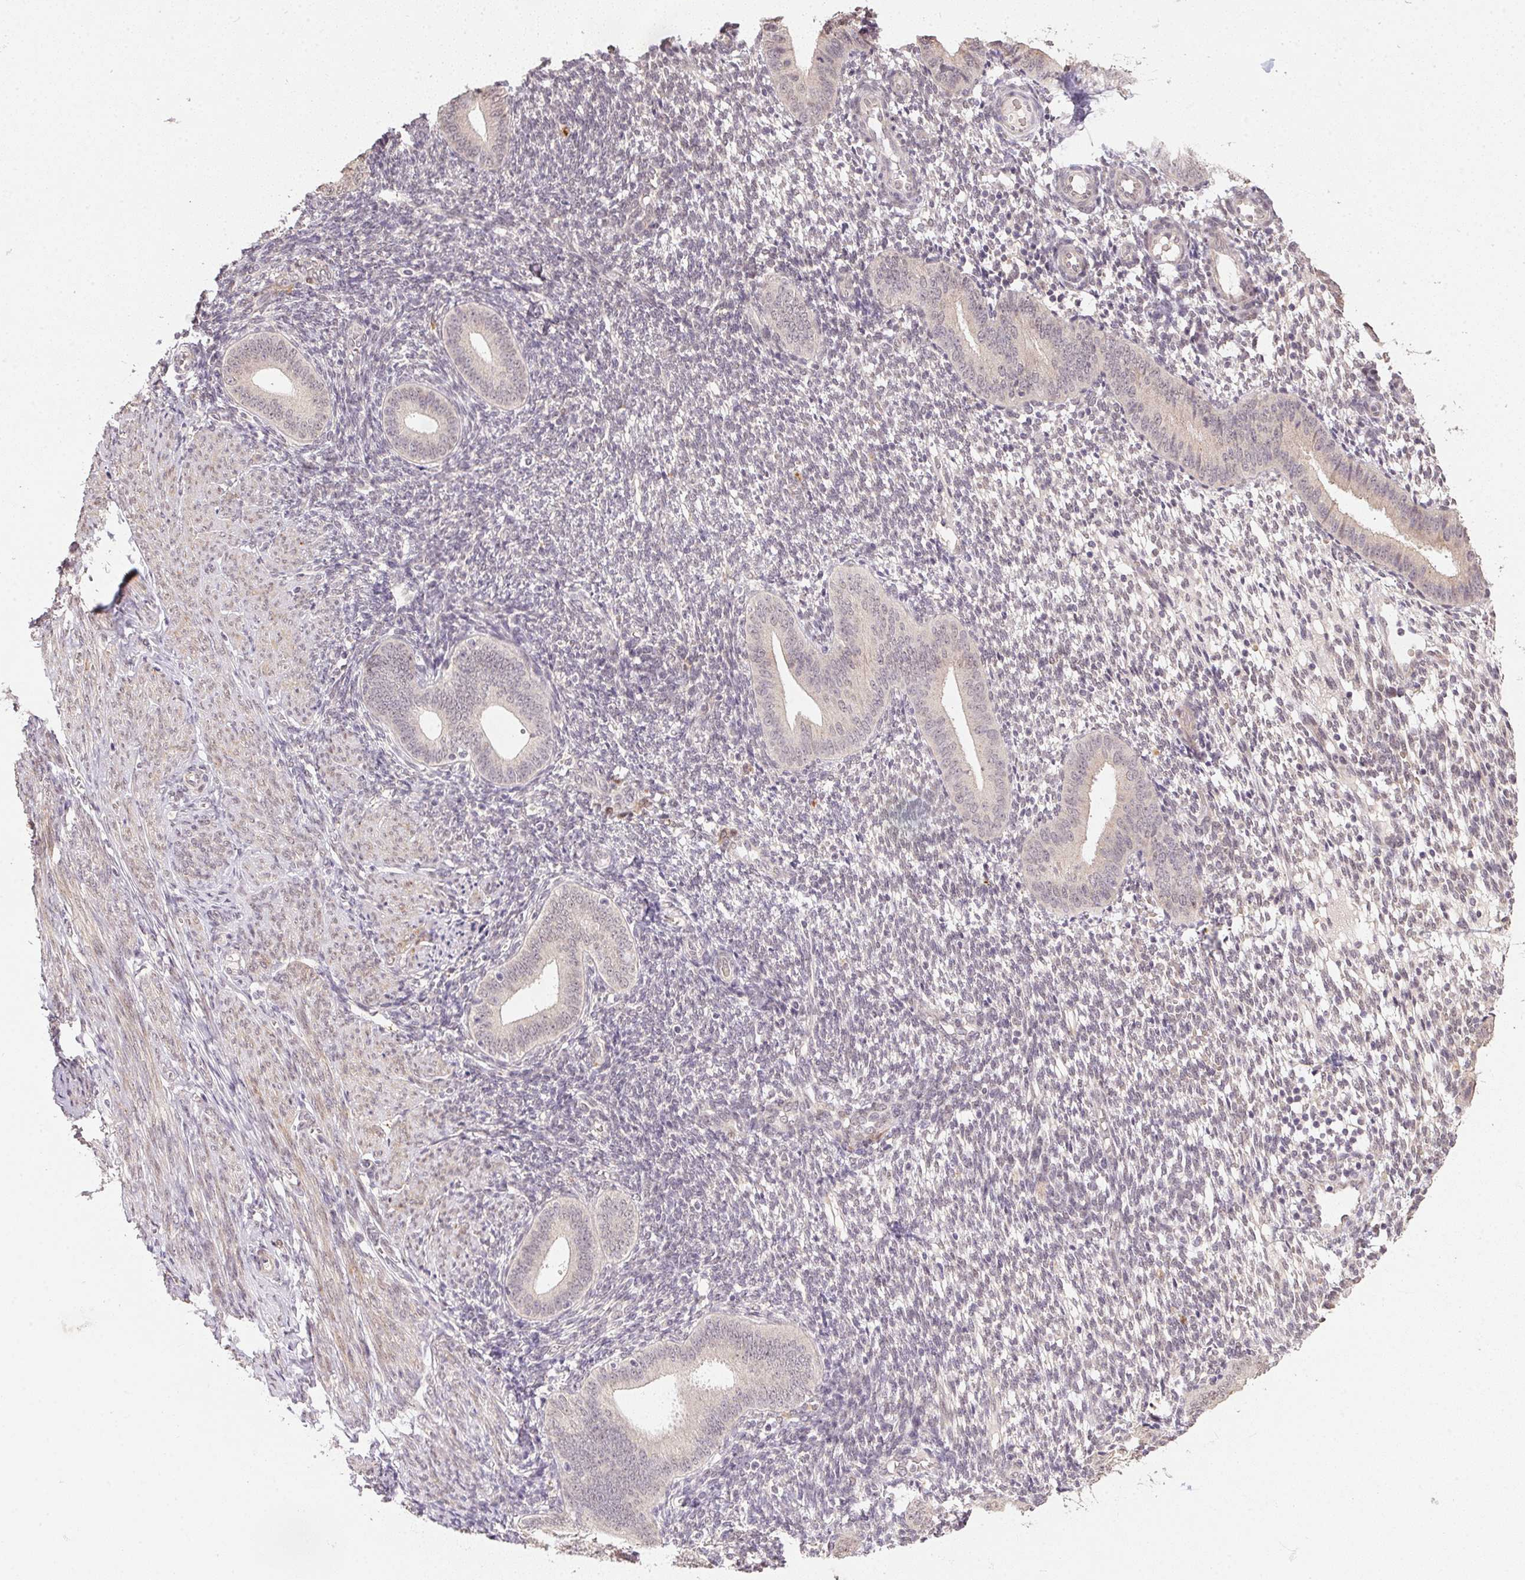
{"staining": {"intensity": "negative", "quantity": "none", "location": "none"}, "tissue": "endometrium", "cell_type": "Cells in endometrial stroma", "image_type": "normal", "snomed": [{"axis": "morphology", "description": "Normal tissue, NOS"}, {"axis": "topography", "description": "Endometrium"}], "caption": "Protein analysis of unremarkable endometrium demonstrates no significant staining in cells in endometrial stroma.", "gene": "PPP4R4", "patient": {"sex": "female", "age": 40}}